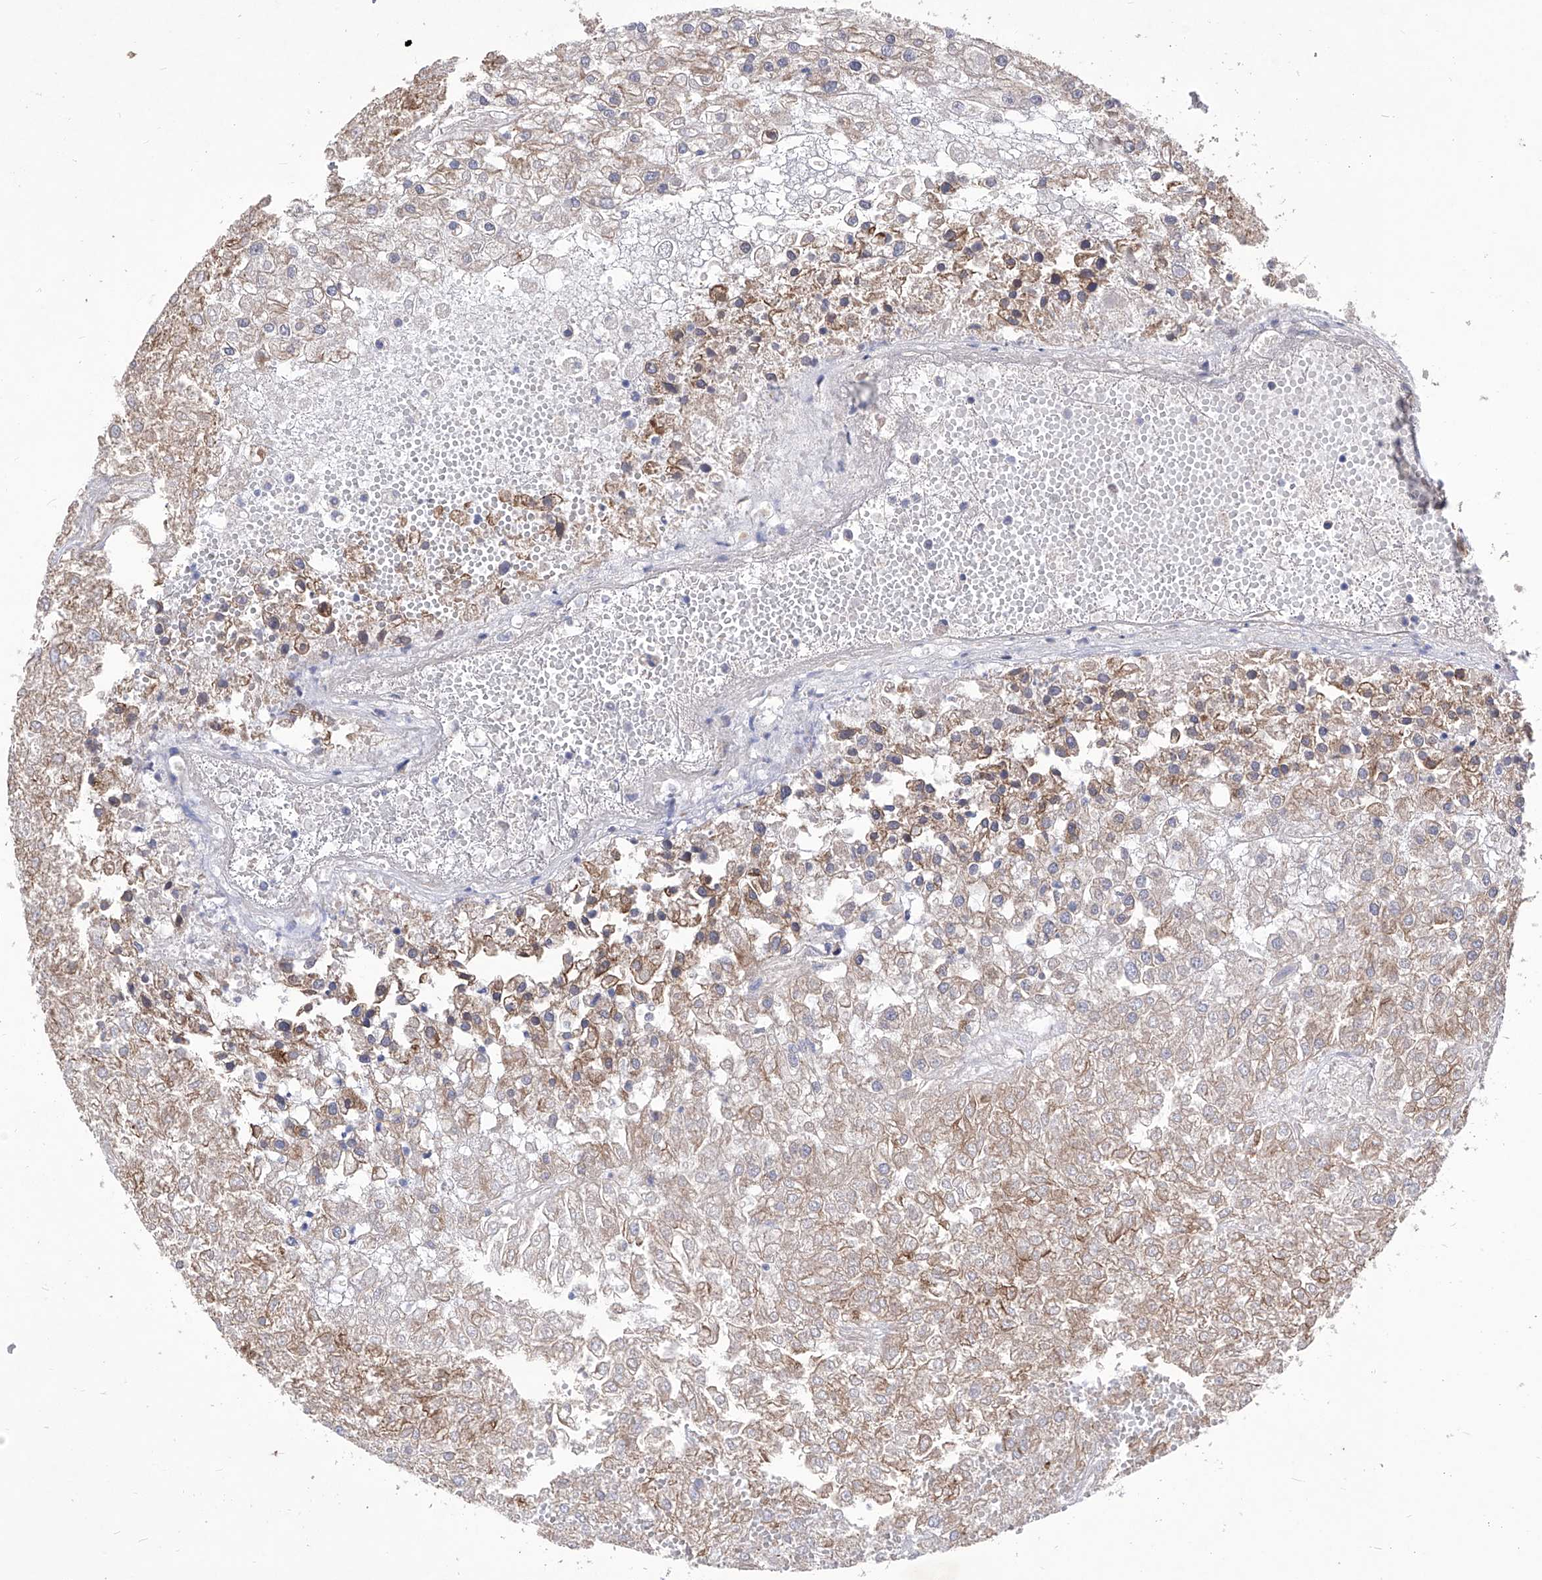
{"staining": {"intensity": "weak", "quantity": "25%-75%", "location": "cytoplasmic/membranous"}, "tissue": "renal cancer", "cell_type": "Tumor cells", "image_type": "cancer", "snomed": [{"axis": "morphology", "description": "Adenocarcinoma, NOS"}, {"axis": "topography", "description": "Kidney"}], "caption": "Renal cancer stained with a protein marker reveals weak staining in tumor cells.", "gene": "TJAP1", "patient": {"sex": "female", "age": 54}}